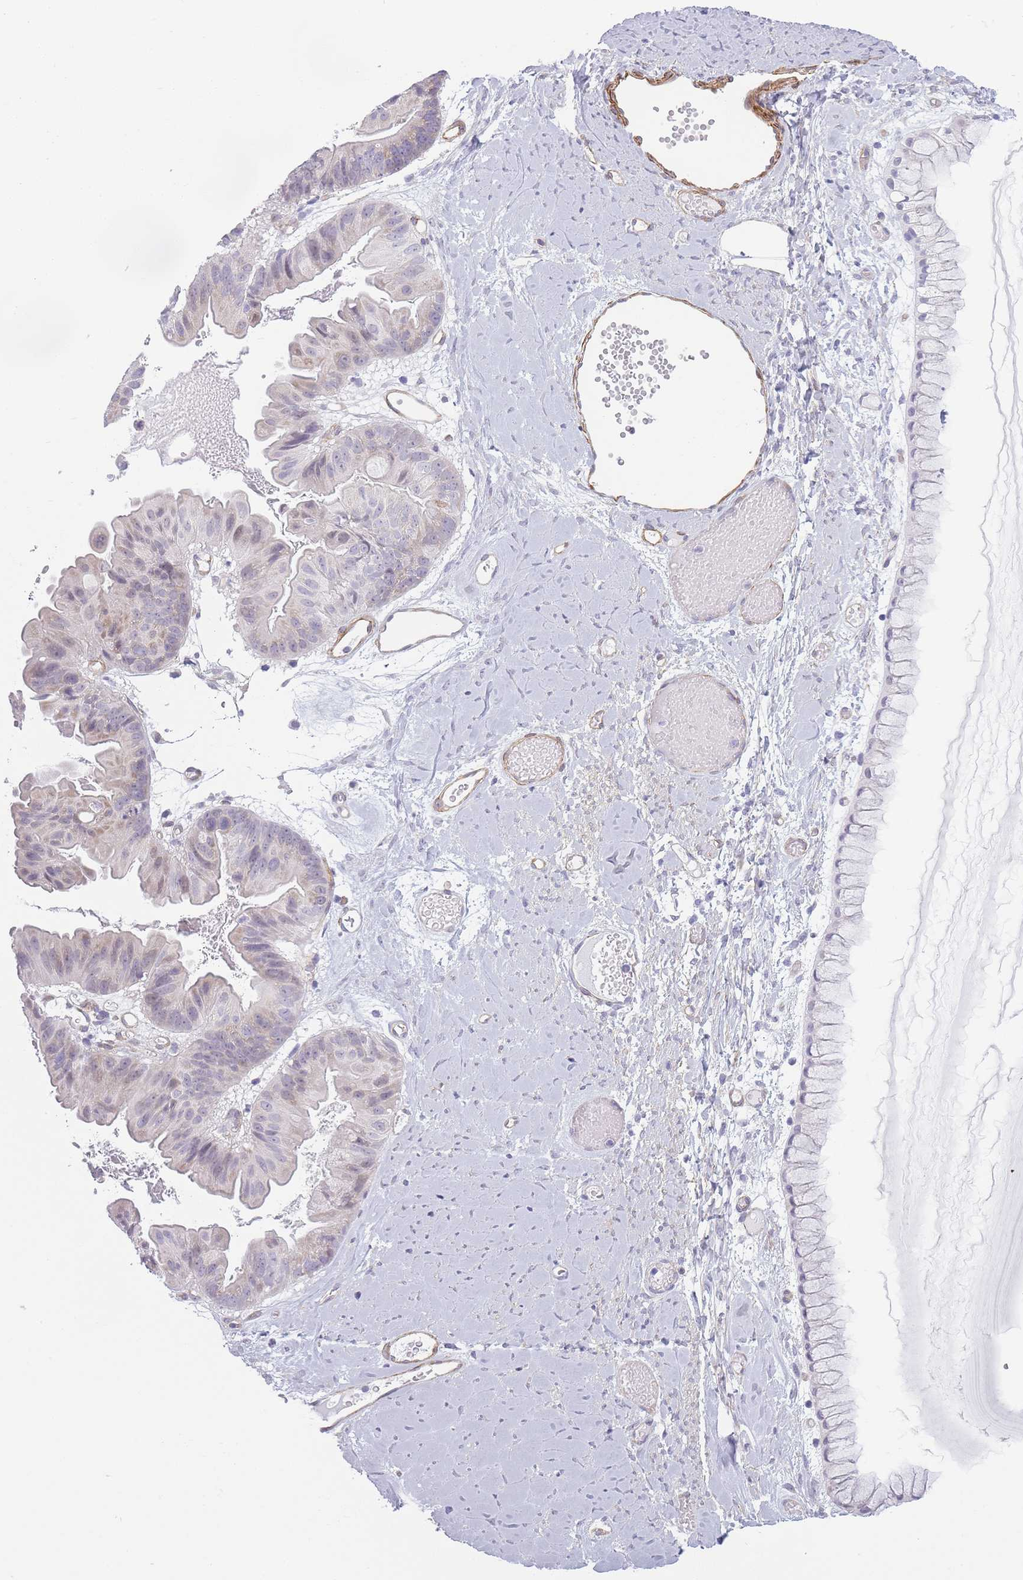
{"staining": {"intensity": "negative", "quantity": "none", "location": "none"}, "tissue": "ovarian cancer", "cell_type": "Tumor cells", "image_type": "cancer", "snomed": [{"axis": "morphology", "description": "Cystadenocarcinoma, mucinous, NOS"}, {"axis": "topography", "description": "Ovary"}], "caption": "An image of mucinous cystadenocarcinoma (ovarian) stained for a protein displays no brown staining in tumor cells.", "gene": "OR6B3", "patient": {"sex": "female", "age": 61}}